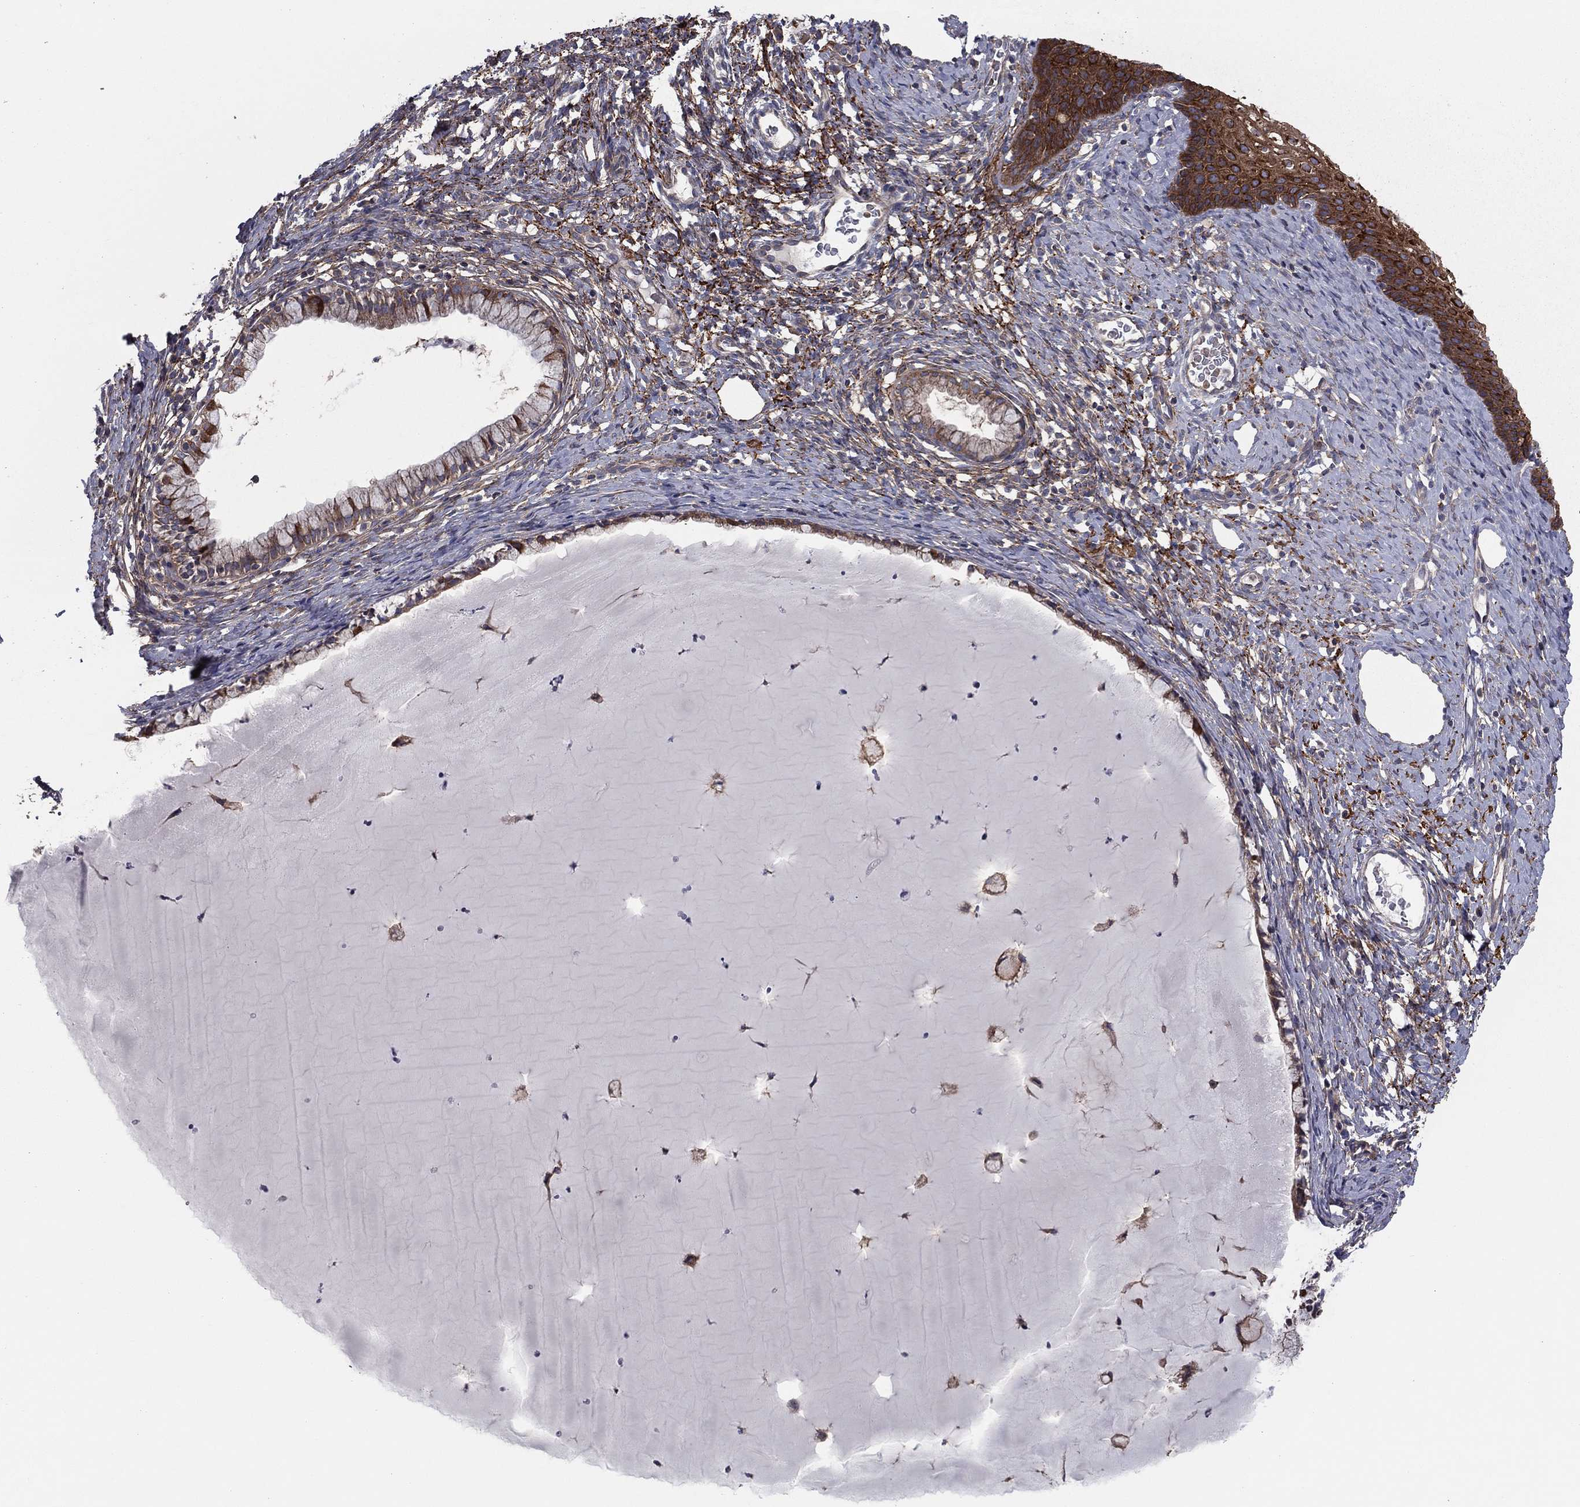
{"staining": {"intensity": "moderate", "quantity": "25%-75%", "location": "cytoplasmic/membranous"}, "tissue": "cervix", "cell_type": "Glandular cells", "image_type": "normal", "snomed": [{"axis": "morphology", "description": "Normal tissue, NOS"}, {"axis": "topography", "description": "Cervix"}], "caption": "Glandular cells display medium levels of moderate cytoplasmic/membranous expression in approximately 25%-75% of cells in normal human cervix. (DAB (3,3'-diaminobenzidine) IHC with brightfield microscopy, high magnification).", "gene": "RNF123", "patient": {"sex": "female", "age": 39}}